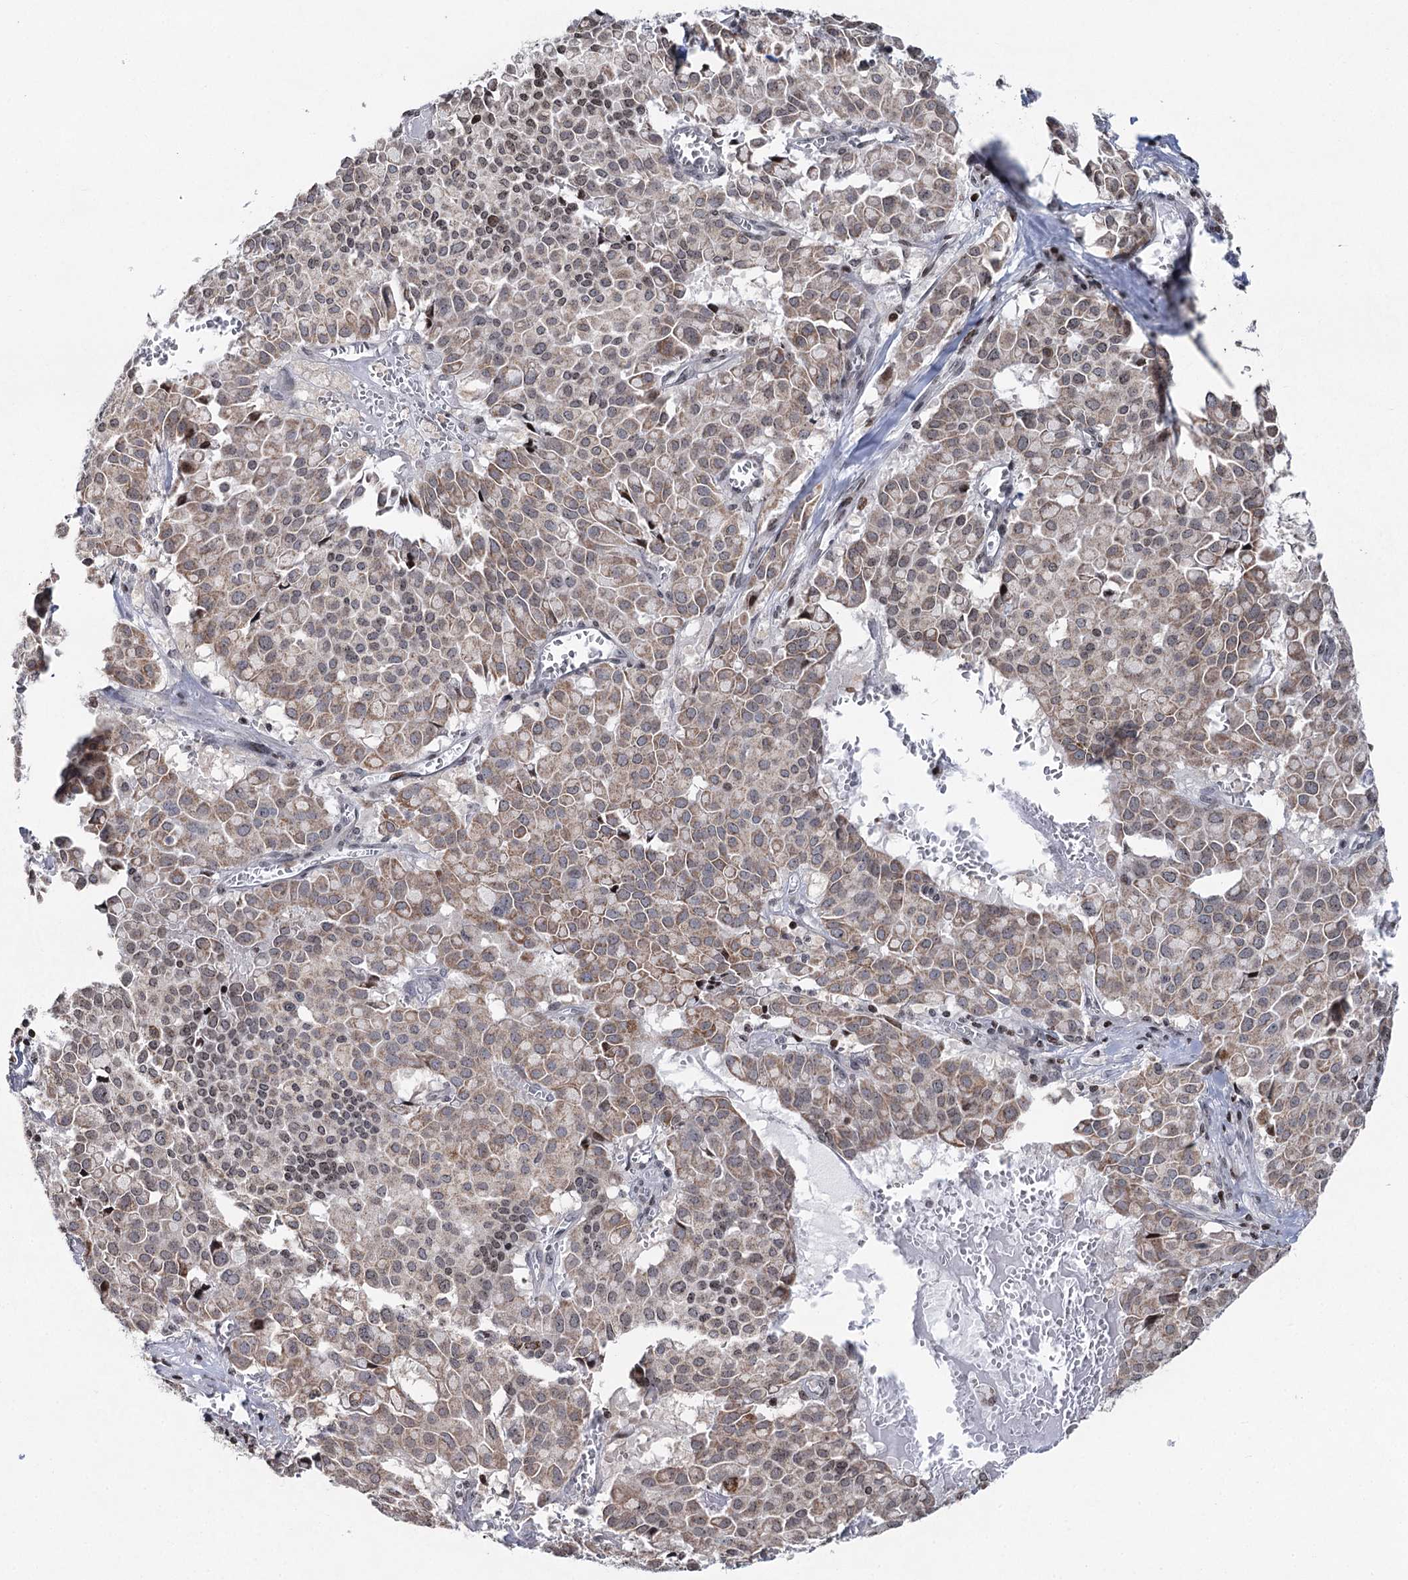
{"staining": {"intensity": "weak", "quantity": ">75%", "location": "cytoplasmic/membranous,nuclear"}, "tissue": "pancreatic cancer", "cell_type": "Tumor cells", "image_type": "cancer", "snomed": [{"axis": "morphology", "description": "Adenocarcinoma, NOS"}, {"axis": "topography", "description": "Pancreas"}], "caption": "Pancreatic adenocarcinoma tissue reveals weak cytoplasmic/membranous and nuclear expression in approximately >75% of tumor cells", "gene": "PTGR1", "patient": {"sex": "male", "age": 65}}